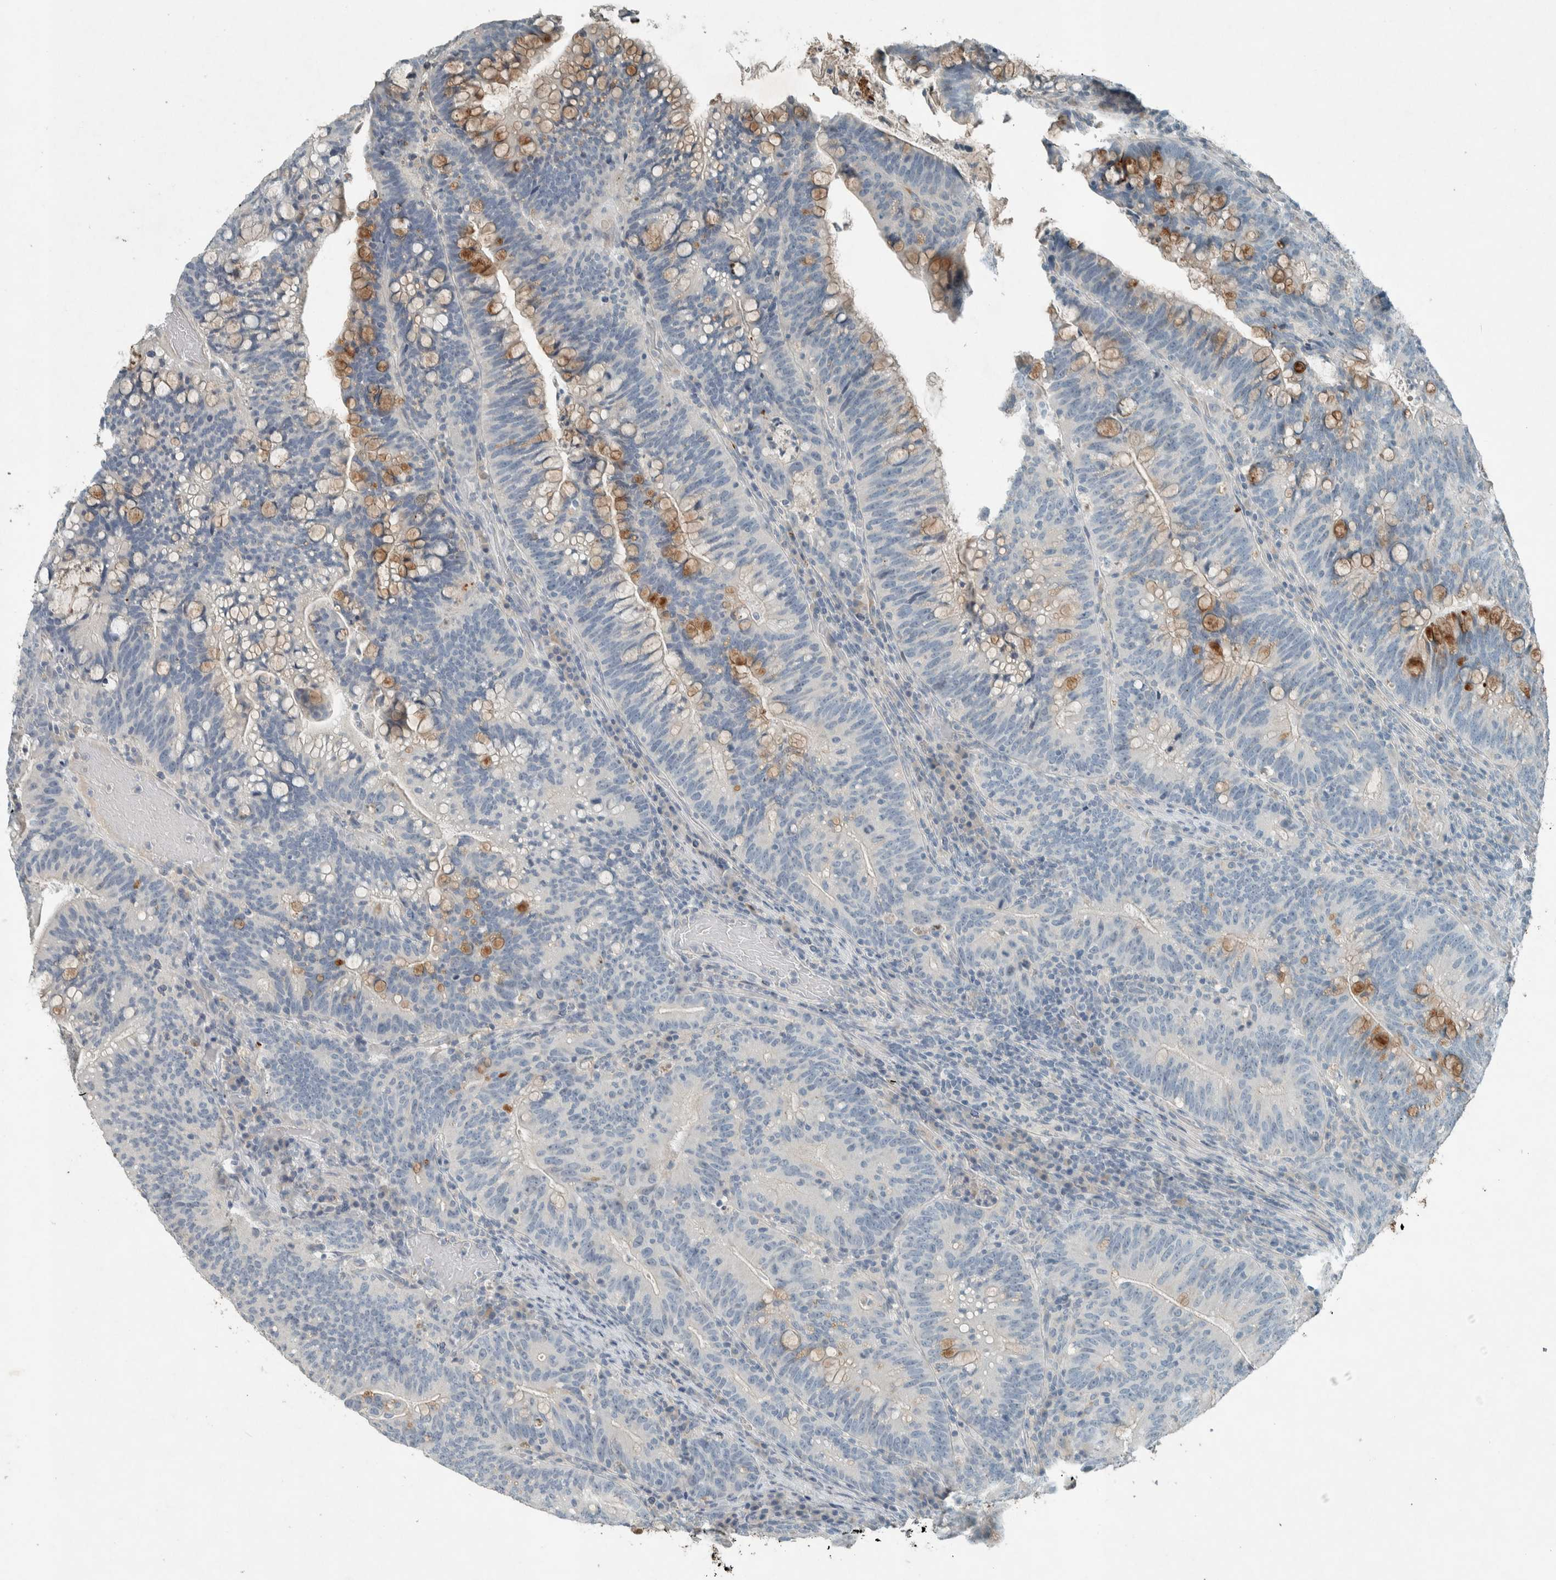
{"staining": {"intensity": "strong", "quantity": "<25%", "location": "cytoplasmic/membranous"}, "tissue": "colorectal cancer", "cell_type": "Tumor cells", "image_type": "cancer", "snomed": [{"axis": "morphology", "description": "Adenocarcinoma, NOS"}, {"axis": "topography", "description": "Colon"}], "caption": "This micrograph displays immunohistochemistry (IHC) staining of human colorectal cancer, with medium strong cytoplasmic/membranous staining in approximately <25% of tumor cells.", "gene": "CERCAM", "patient": {"sex": "female", "age": 66}}